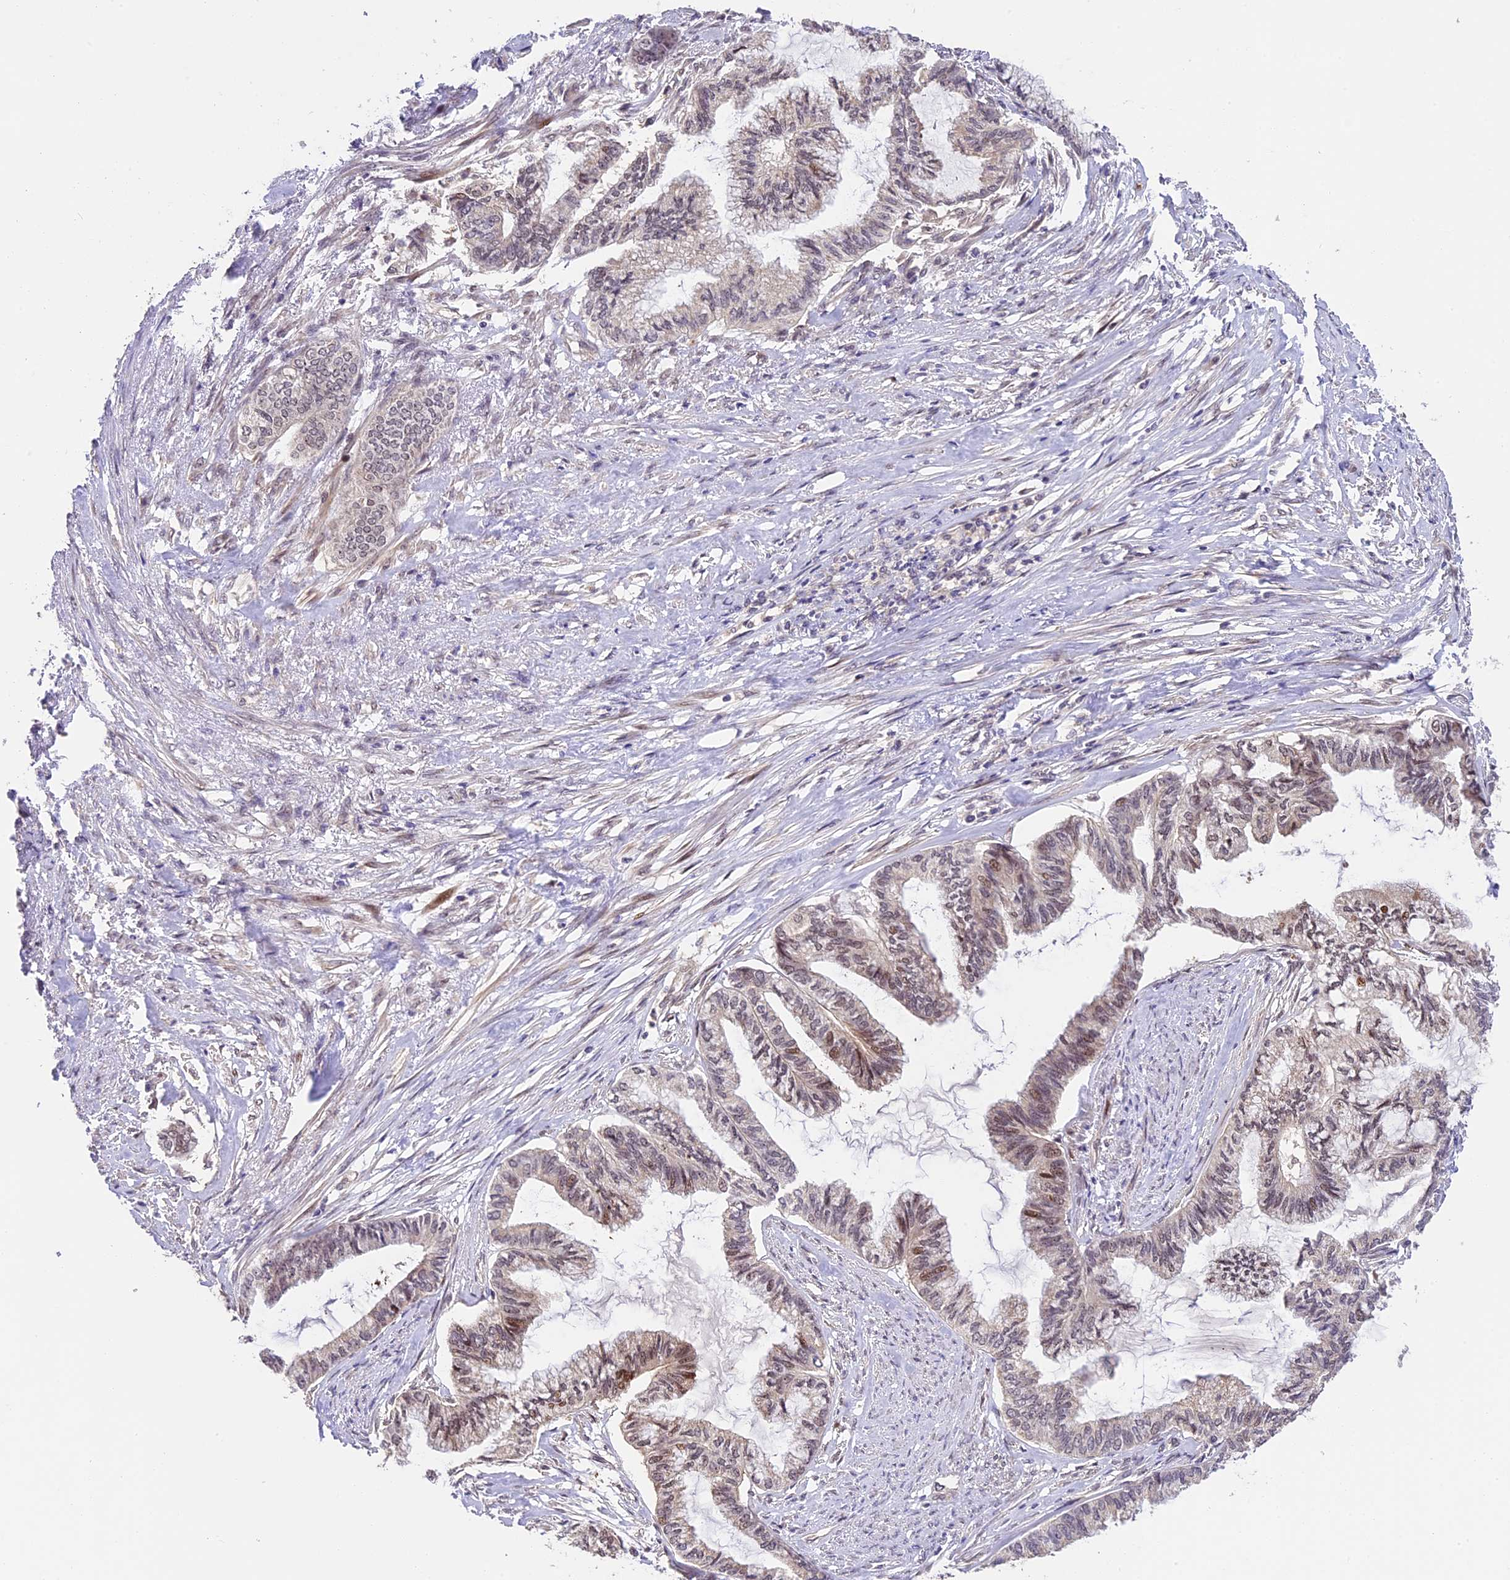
{"staining": {"intensity": "moderate", "quantity": "<25%", "location": "nuclear"}, "tissue": "endometrial cancer", "cell_type": "Tumor cells", "image_type": "cancer", "snomed": [{"axis": "morphology", "description": "Adenocarcinoma, NOS"}, {"axis": "topography", "description": "Endometrium"}], "caption": "The micrograph displays immunohistochemical staining of adenocarcinoma (endometrial). There is moderate nuclear expression is present in approximately <25% of tumor cells.", "gene": "ZAR1L", "patient": {"sex": "female", "age": 86}}